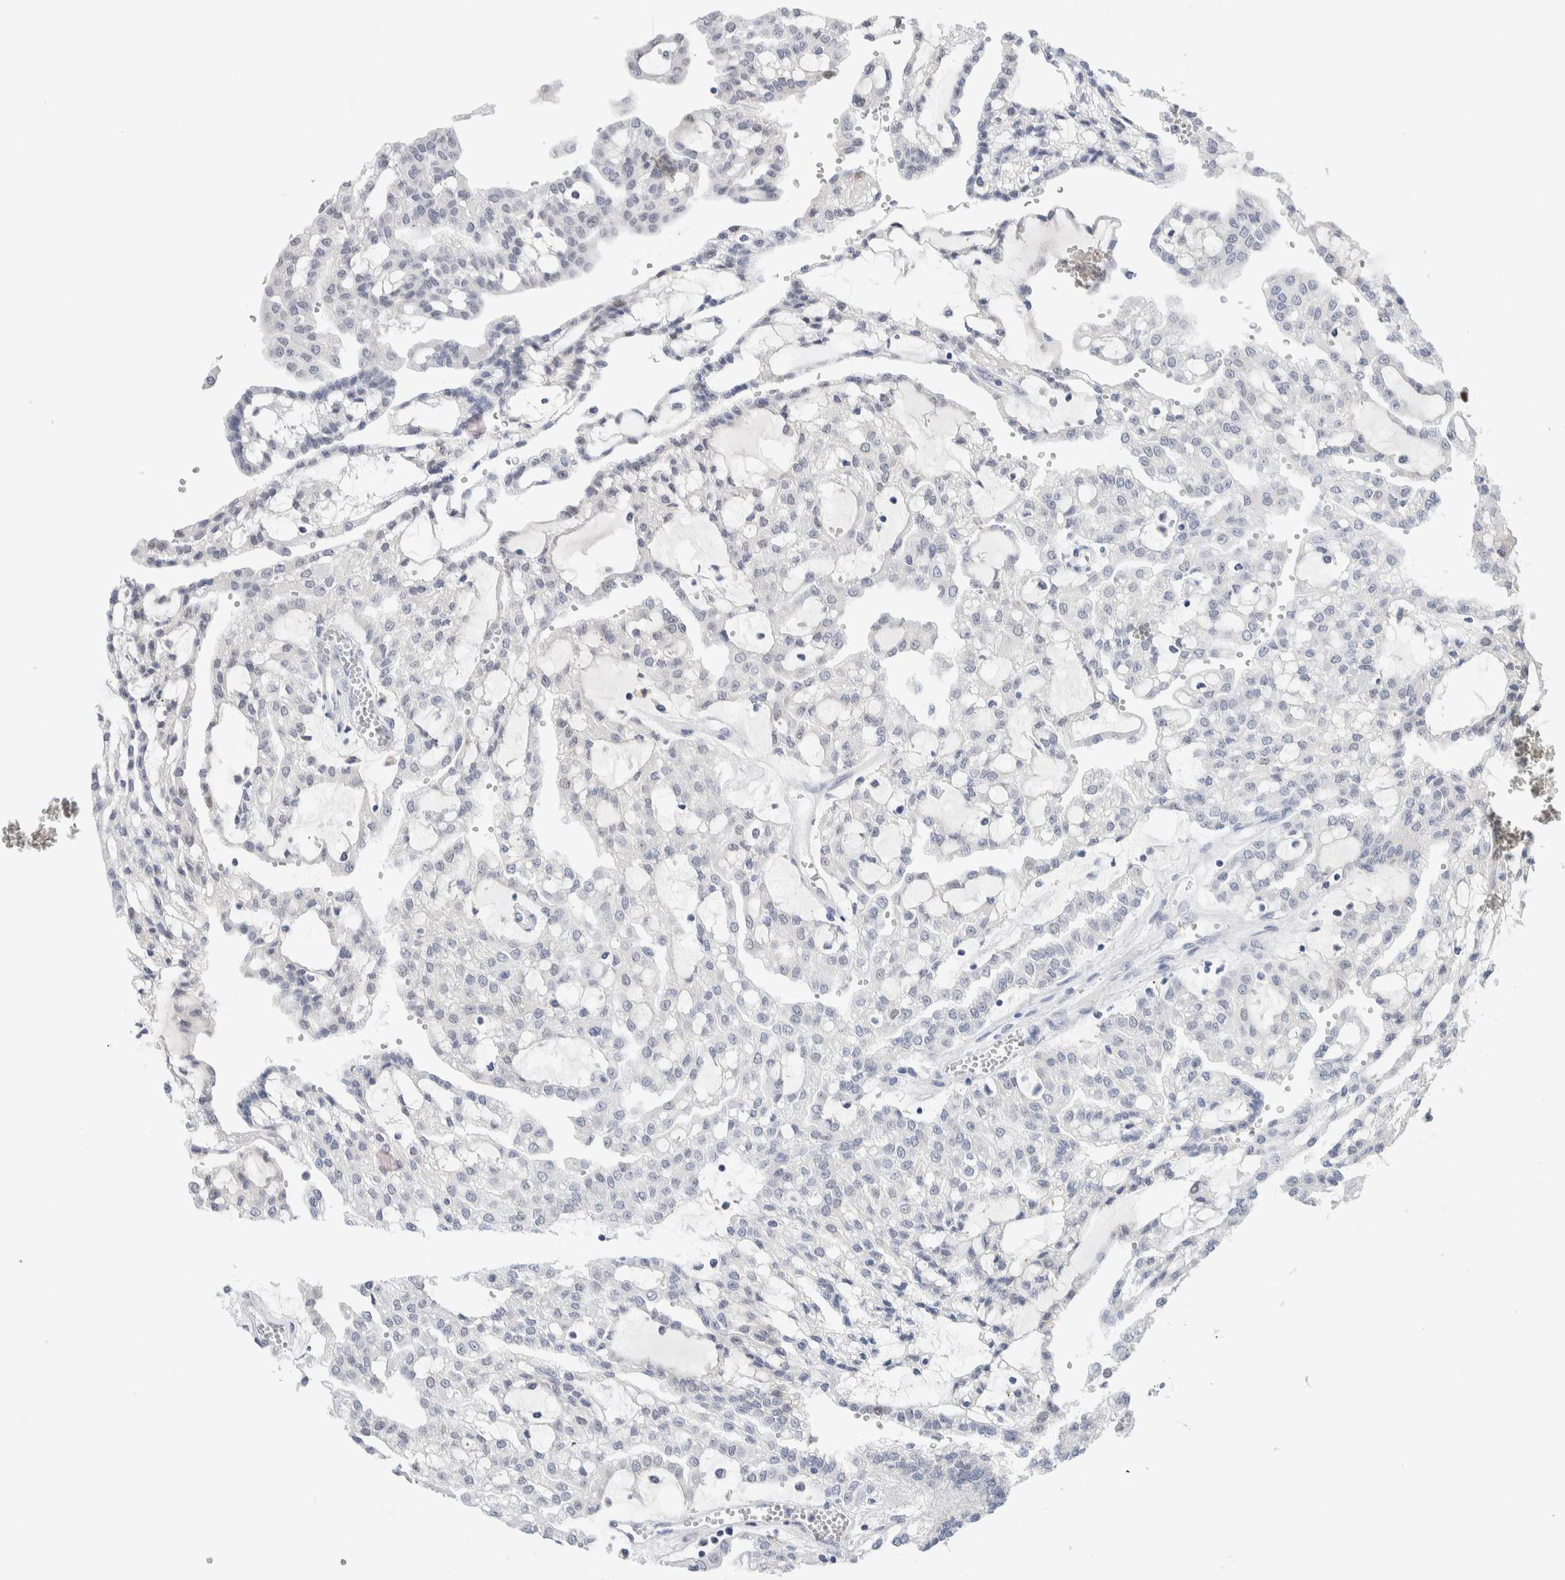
{"staining": {"intensity": "negative", "quantity": "none", "location": "none"}, "tissue": "renal cancer", "cell_type": "Tumor cells", "image_type": "cancer", "snomed": [{"axis": "morphology", "description": "Adenocarcinoma, NOS"}, {"axis": "topography", "description": "Kidney"}], "caption": "Immunohistochemical staining of renal cancer reveals no significant positivity in tumor cells.", "gene": "DNAJB6", "patient": {"sex": "male", "age": 63}}